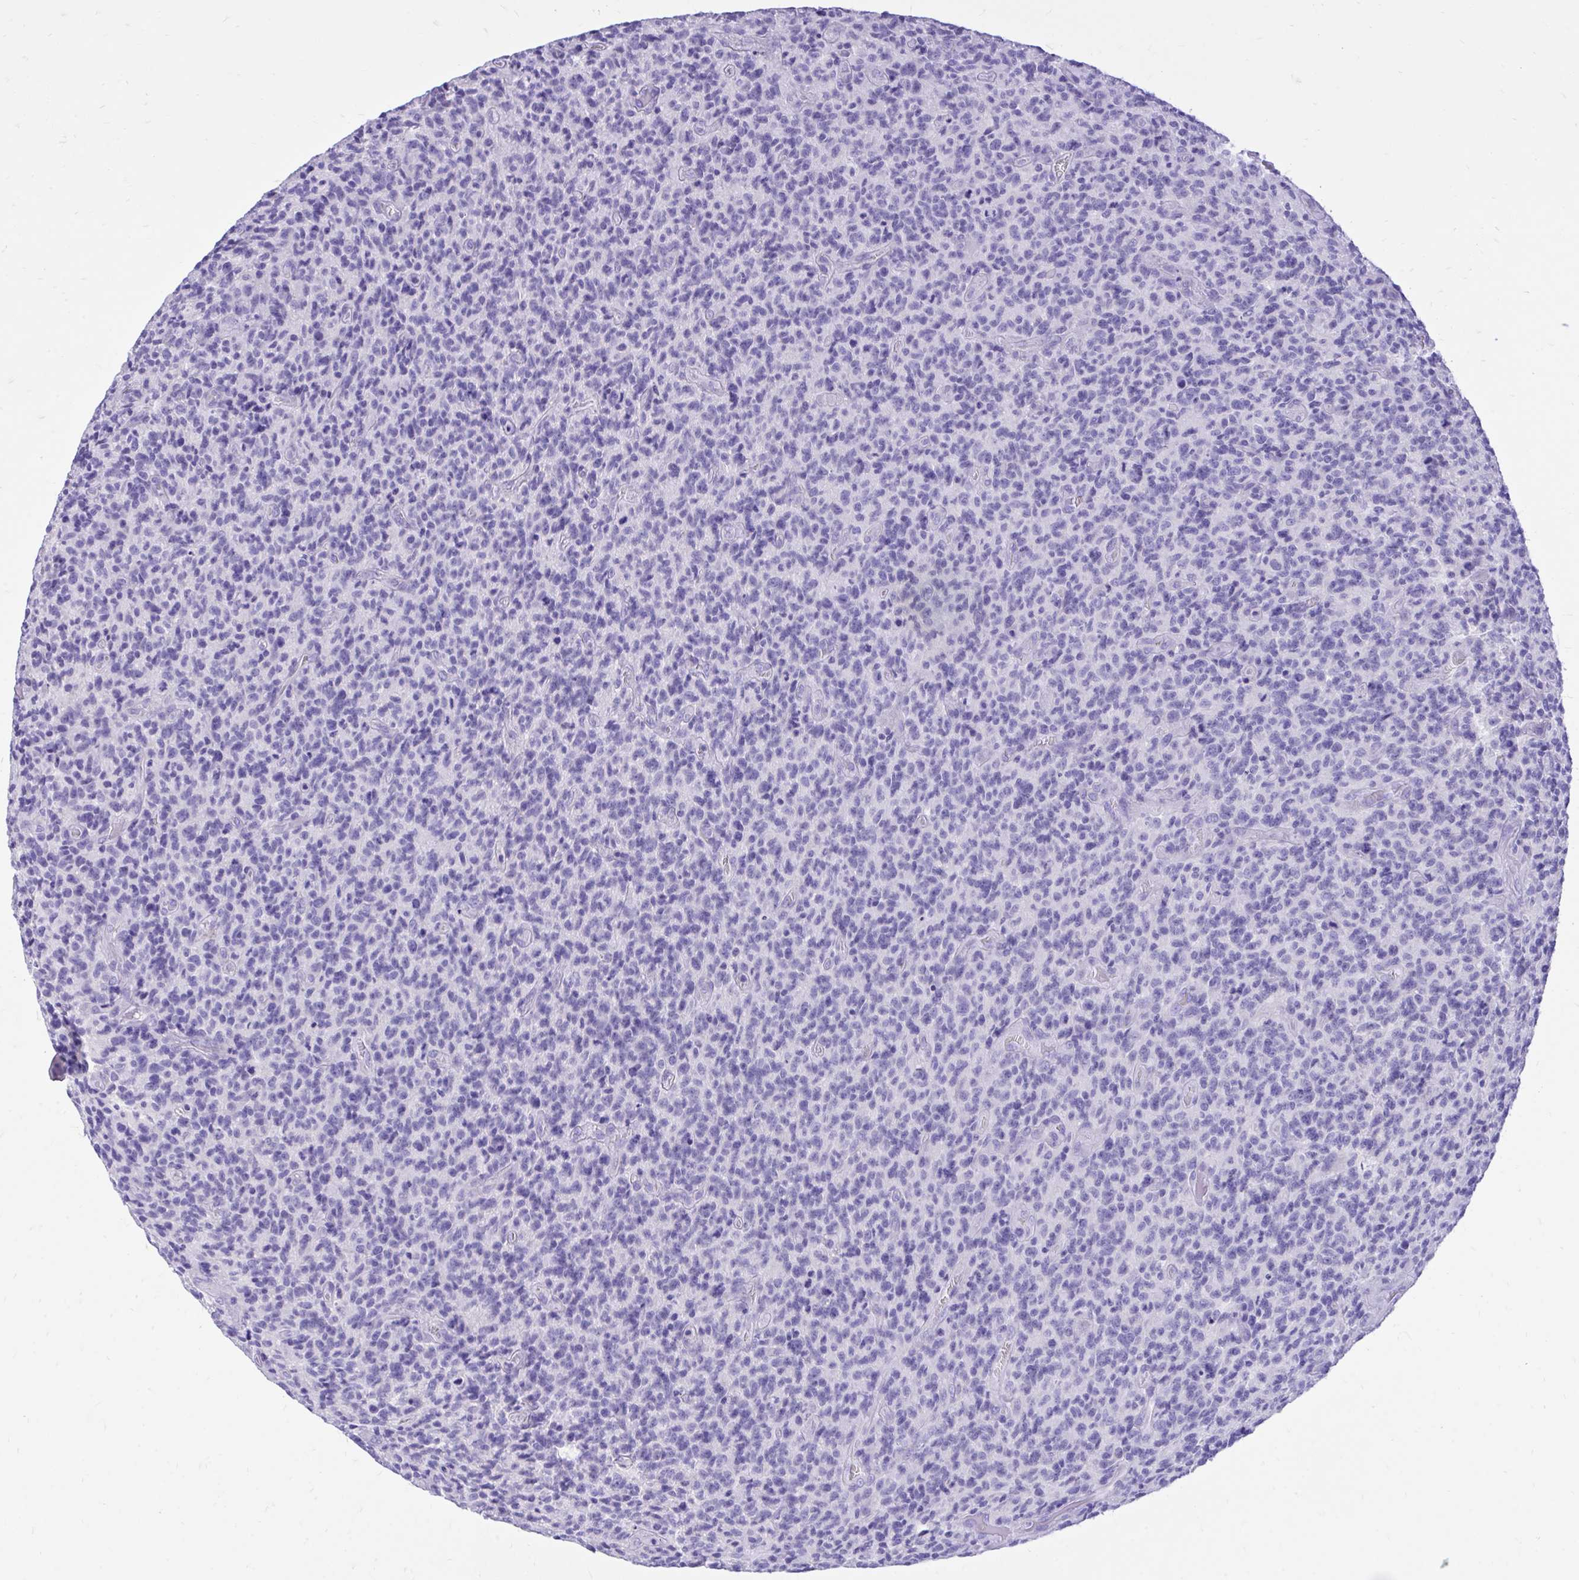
{"staining": {"intensity": "negative", "quantity": "none", "location": "none"}, "tissue": "glioma", "cell_type": "Tumor cells", "image_type": "cancer", "snomed": [{"axis": "morphology", "description": "Glioma, malignant, High grade"}, {"axis": "topography", "description": "Brain"}], "caption": "IHC of human glioma shows no staining in tumor cells.", "gene": "MON1A", "patient": {"sex": "male", "age": 76}}